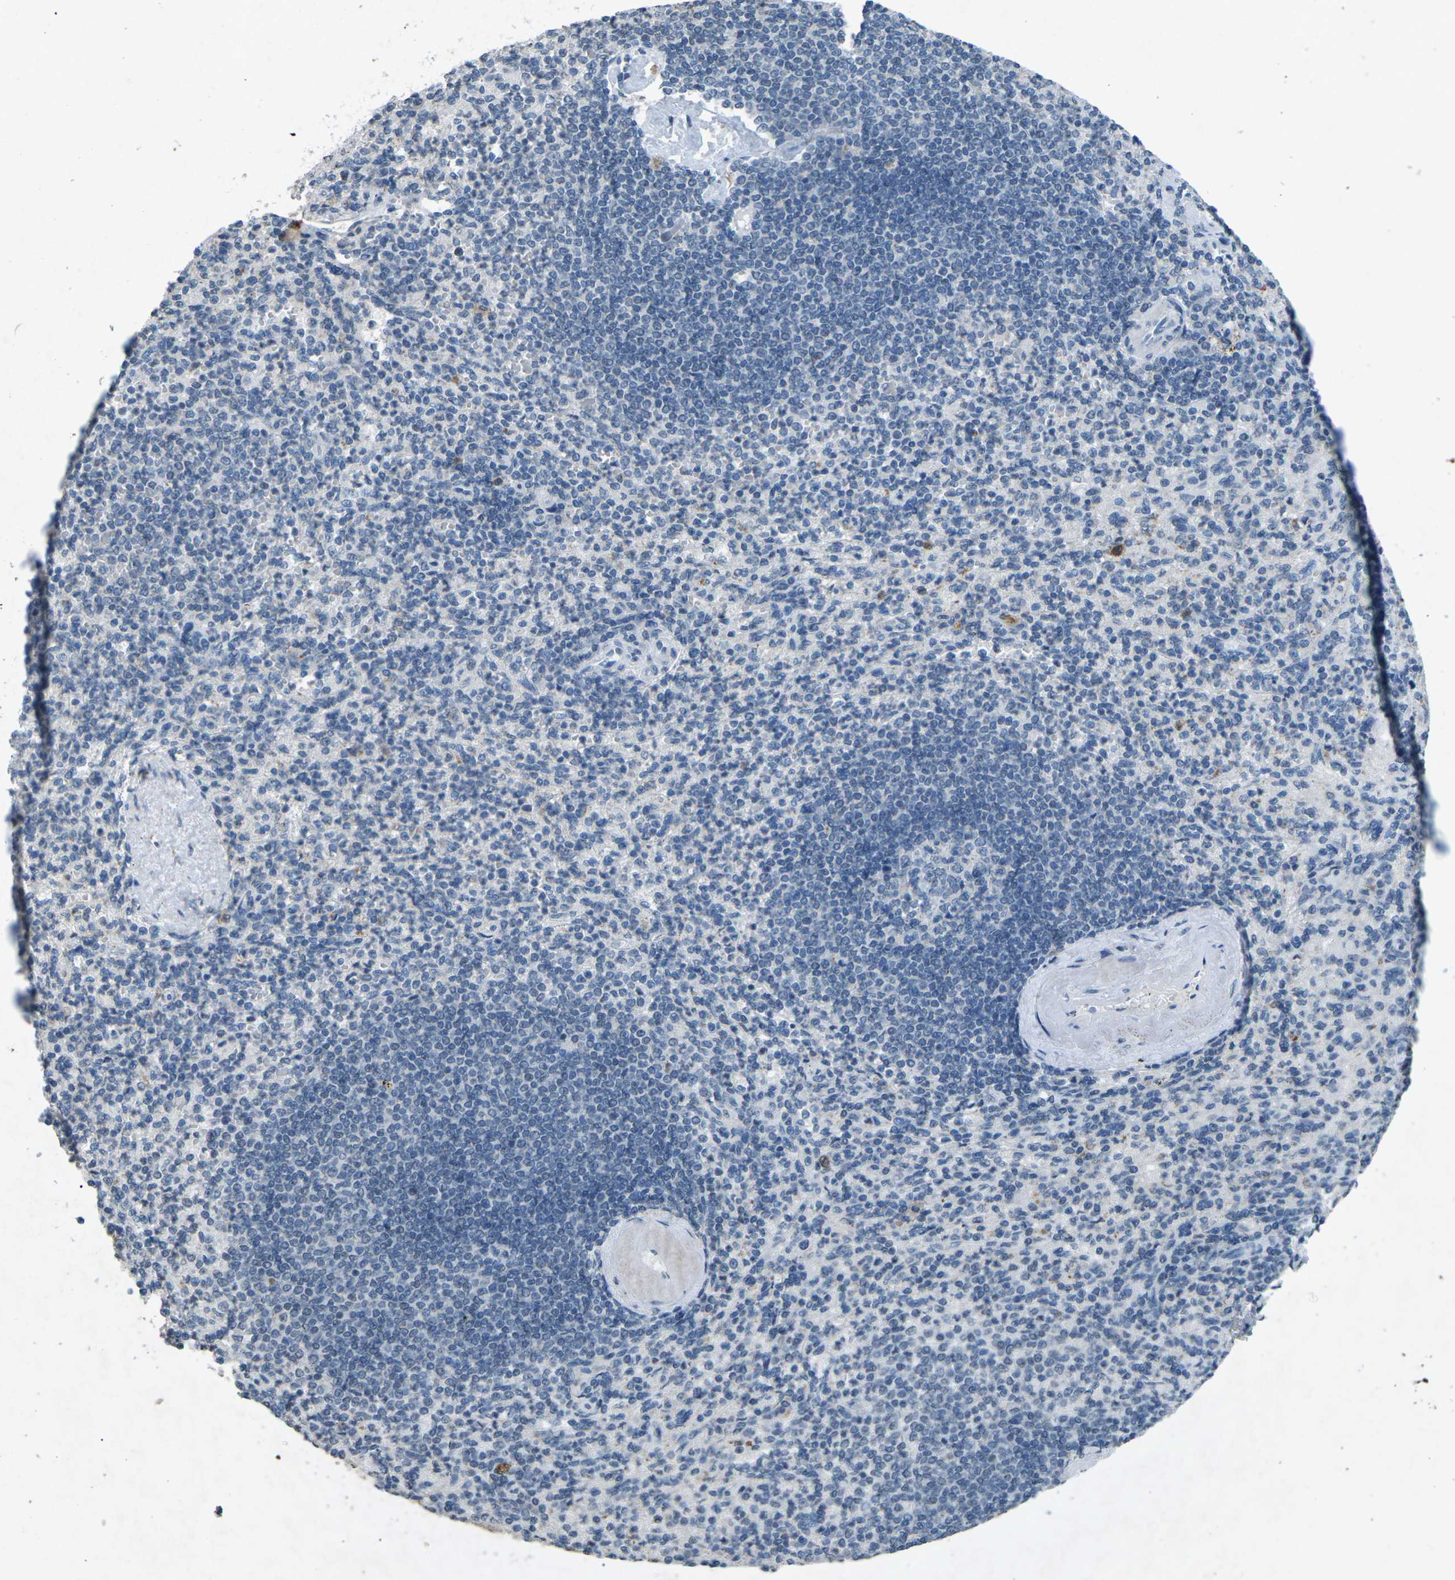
{"staining": {"intensity": "negative", "quantity": "none", "location": "none"}, "tissue": "spleen", "cell_type": "Cells in red pulp", "image_type": "normal", "snomed": [{"axis": "morphology", "description": "Normal tissue, NOS"}, {"axis": "topography", "description": "Spleen"}], "caption": "Cells in red pulp are negative for brown protein staining in unremarkable spleen.", "gene": "A1BG", "patient": {"sex": "female", "age": 74}}